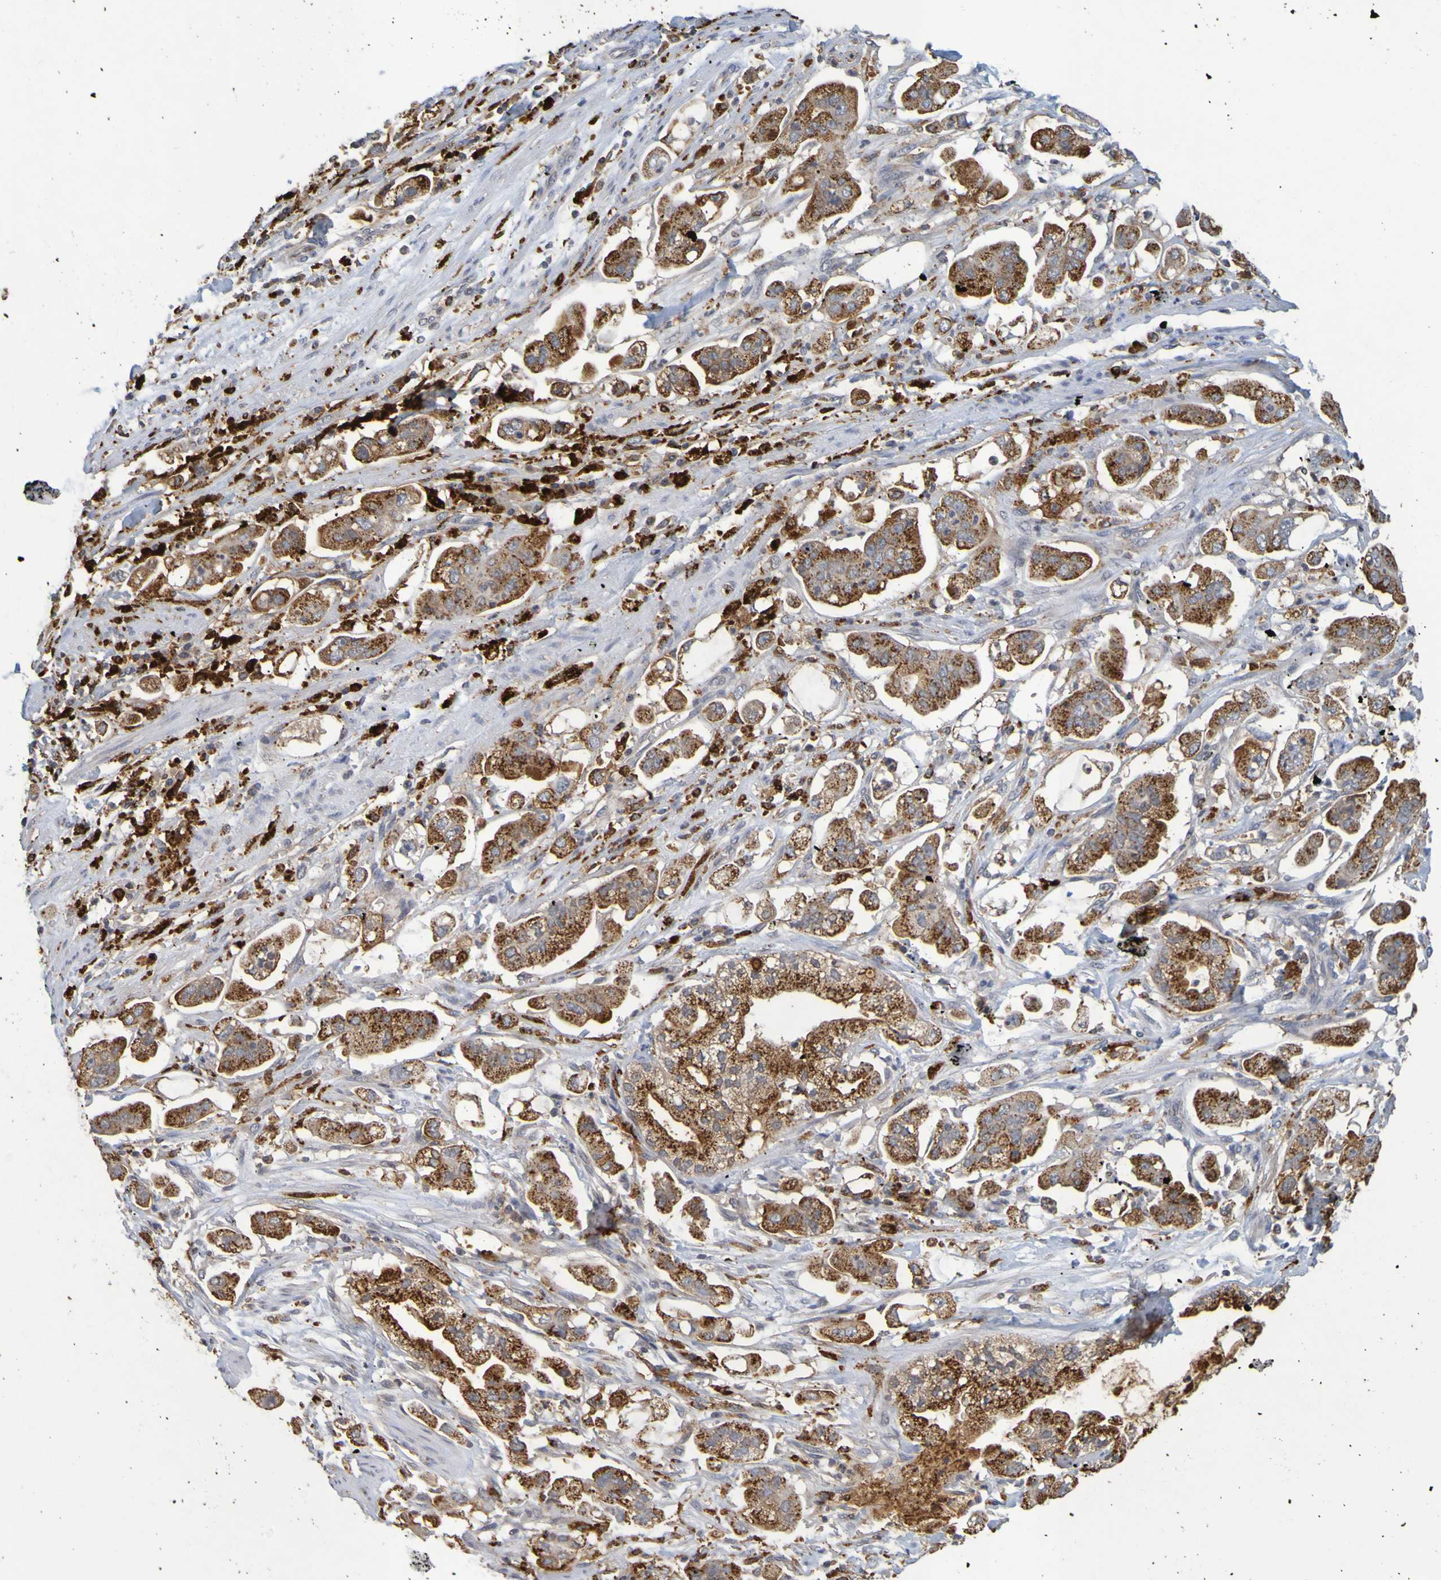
{"staining": {"intensity": "moderate", "quantity": ">75%", "location": "cytoplasmic/membranous"}, "tissue": "stomach cancer", "cell_type": "Tumor cells", "image_type": "cancer", "snomed": [{"axis": "morphology", "description": "Adenocarcinoma, NOS"}, {"axis": "topography", "description": "Stomach"}], "caption": "The immunohistochemical stain labels moderate cytoplasmic/membranous positivity in tumor cells of adenocarcinoma (stomach) tissue.", "gene": "TPH1", "patient": {"sex": "male", "age": 62}}